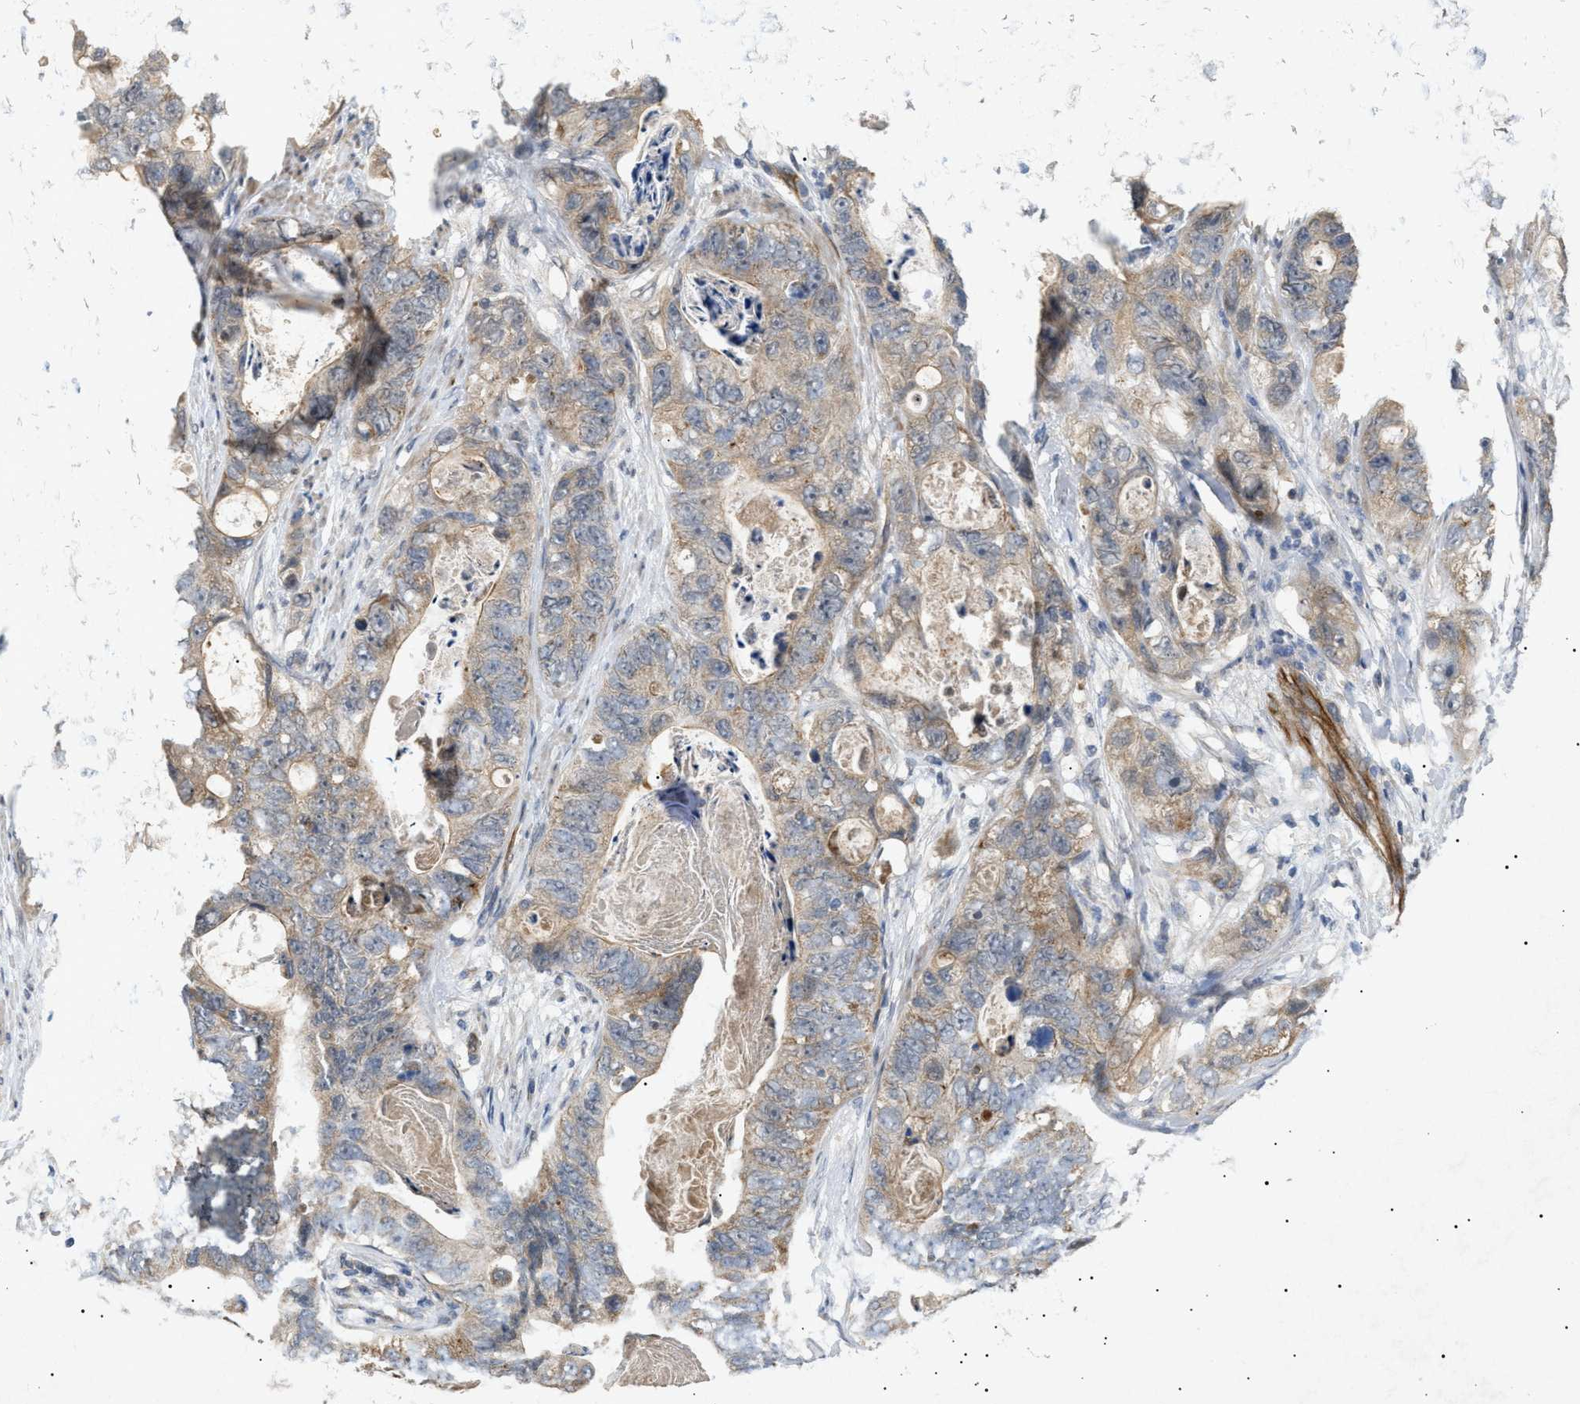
{"staining": {"intensity": "weak", "quantity": ">75%", "location": "cytoplasmic/membranous"}, "tissue": "stomach cancer", "cell_type": "Tumor cells", "image_type": "cancer", "snomed": [{"axis": "morphology", "description": "Adenocarcinoma, NOS"}, {"axis": "topography", "description": "Stomach"}], "caption": "Immunohistochemistry (DAB) staining of human adenocarcinoma (stomach) exhibits weak cytoplasmic/membranous protein staining in approximately >75% of tumor cells.", "gene": "SIRT5", "patient": {"sex": "female", "age": 89}}